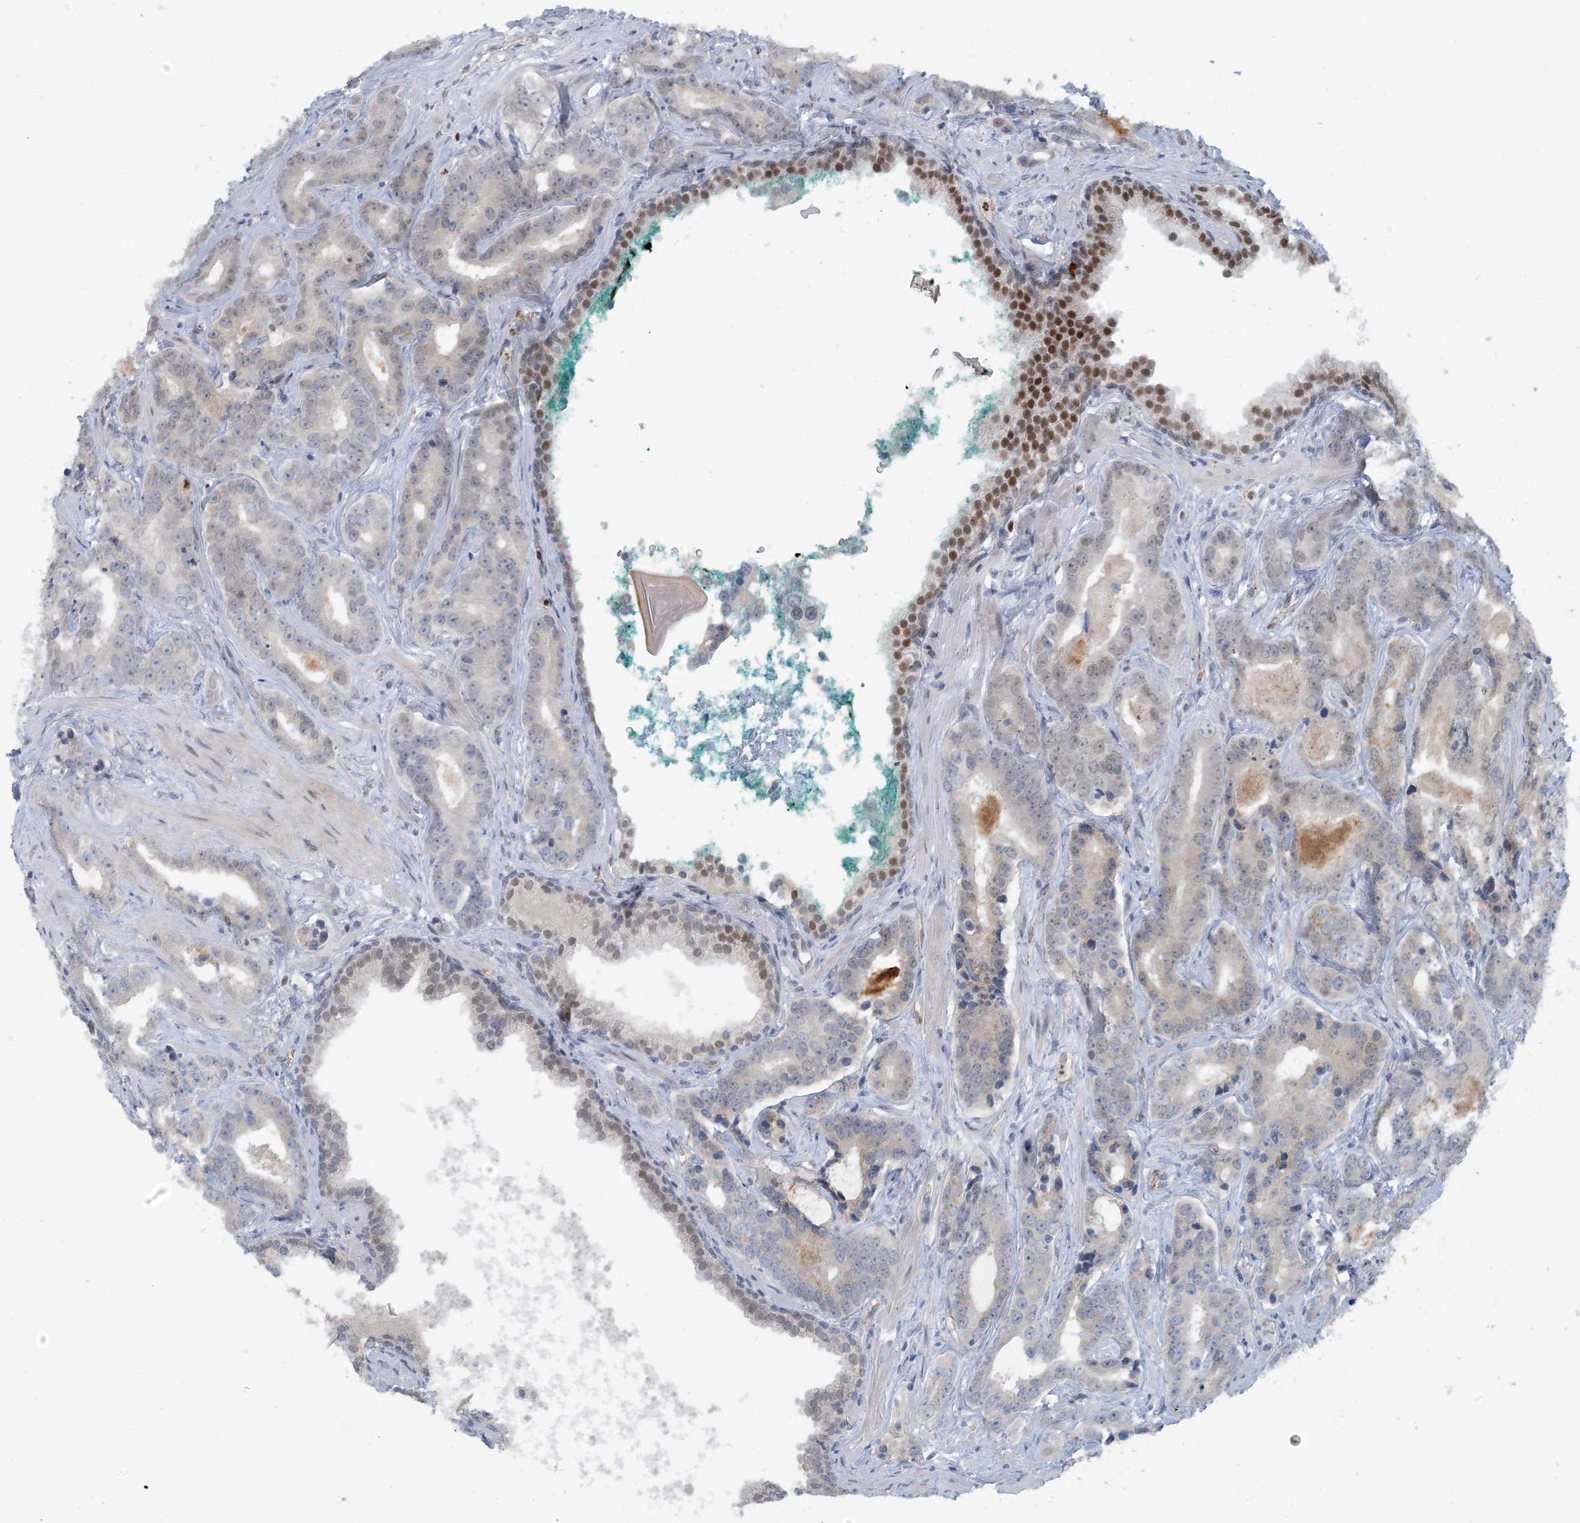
{"staining": {"intensity": "moderate", "quantity": "<25%", "location": "nuclear"}, "tissue": "prostate cancer", "cell_type": "Tumor cells", "image_type": "cancer", "snomed": [{"axis": "morphology", "description": "Adenocarcinoma, High grade"}, {"axis": "topography", "description": "Prostate"}], "caption": "IHC (DAB (3,3'-diaminobenzidine)) staining of human prostate cancer exhibits moderate nuclear protein staining in approximately <25% of tumor cells.", "gene": "AK9", "patient": {"sex": "male", "age": 62}}